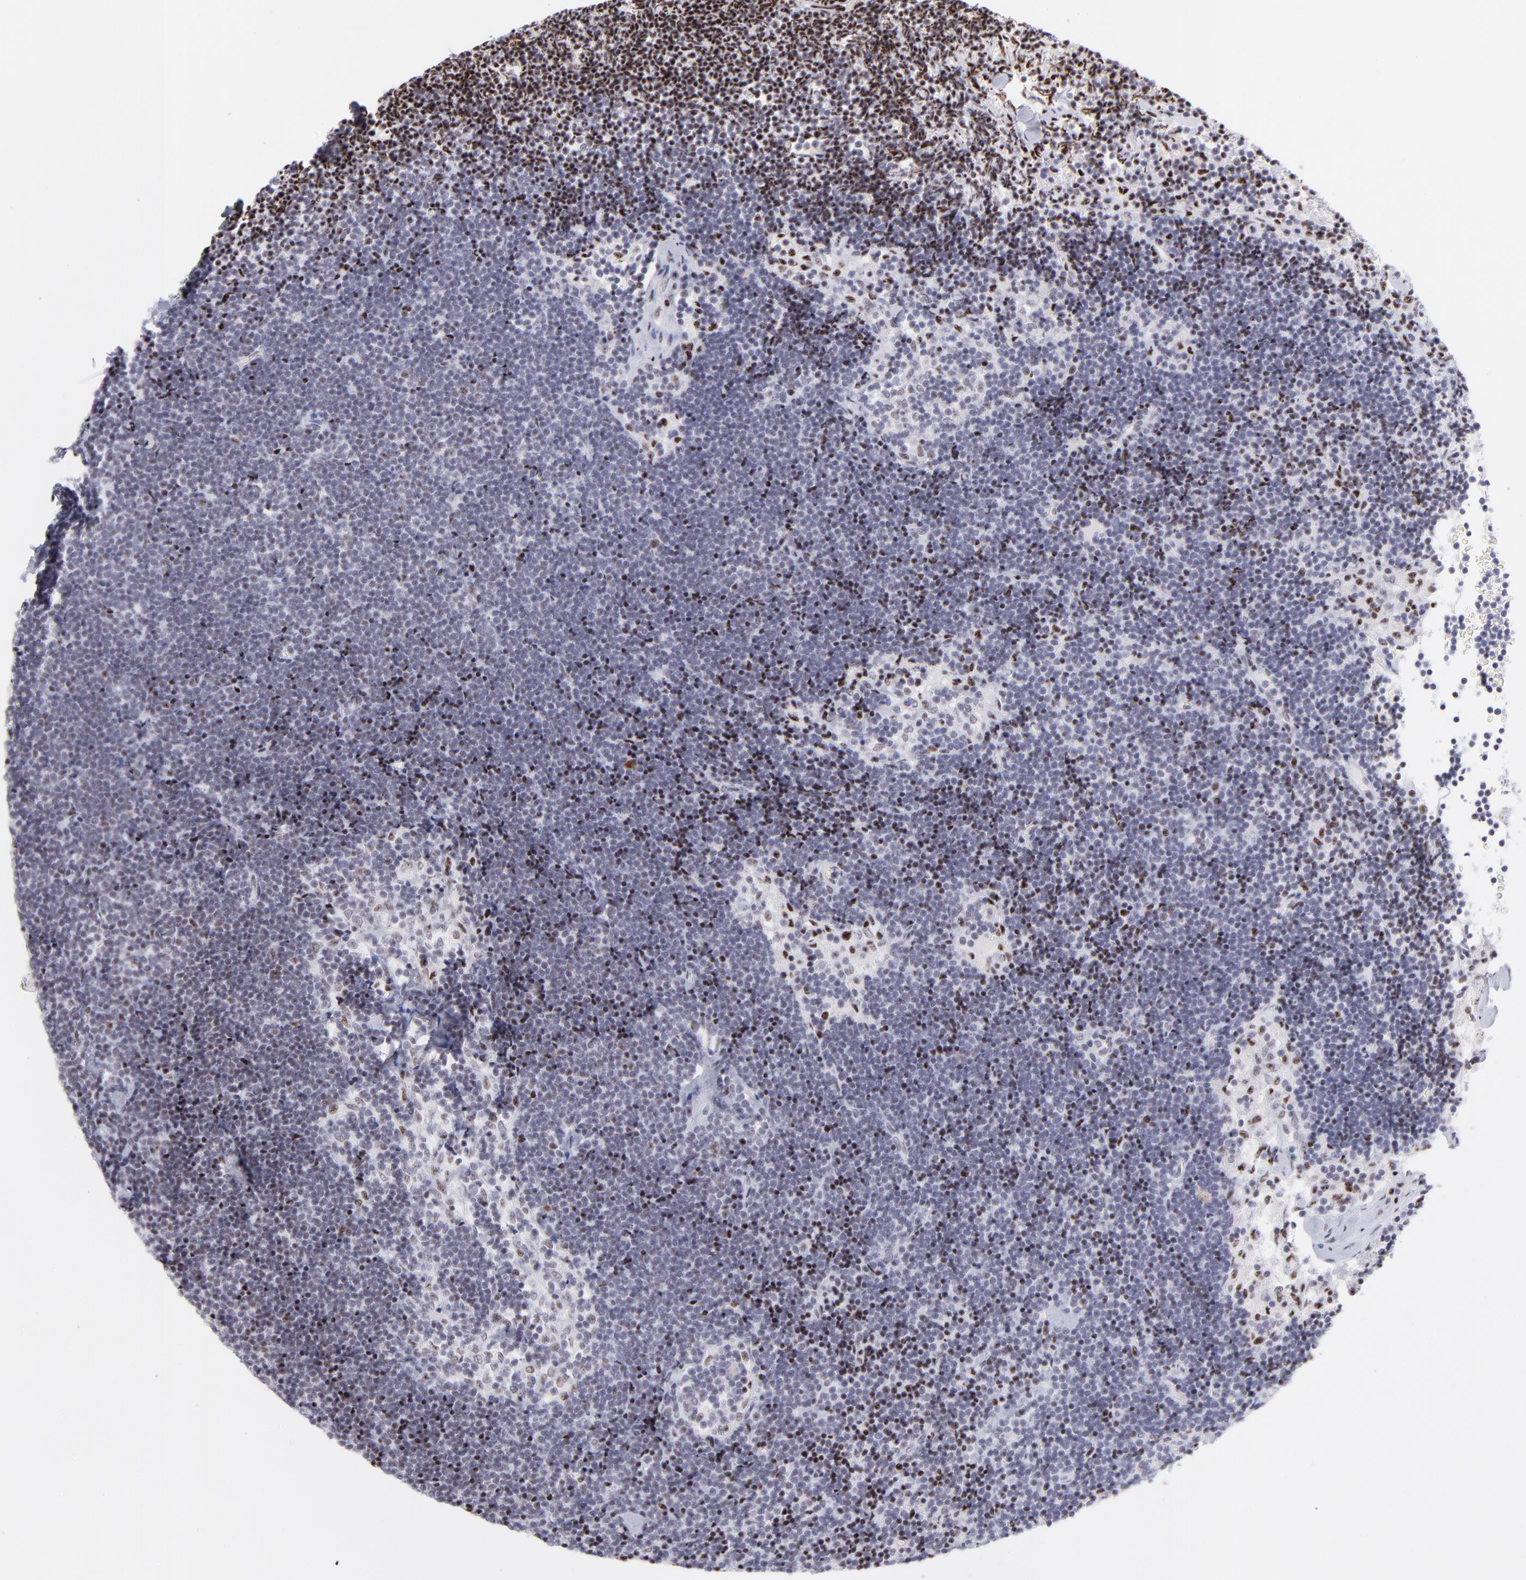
{"staining": {"intensity": "weak", "quantity": ">75%", "location": "nuclear"}, "tissue": "lymph node", "cell_type": "Non-germinal center cells", "image_type": "normal", "snomed": [{"axis": "morphology", "description": "Normal tissue, NOS"}, {"axis": "topography", "description": "Lymph node"}], "caption": "Immunohistochemistry (IHC) of normal human lymph node reveals low levels of weak nuclear staining in approximately >75% of non-germinal center cells.", "gene": "CDC25C", "patient": {"sex": "male", "age": 63}}